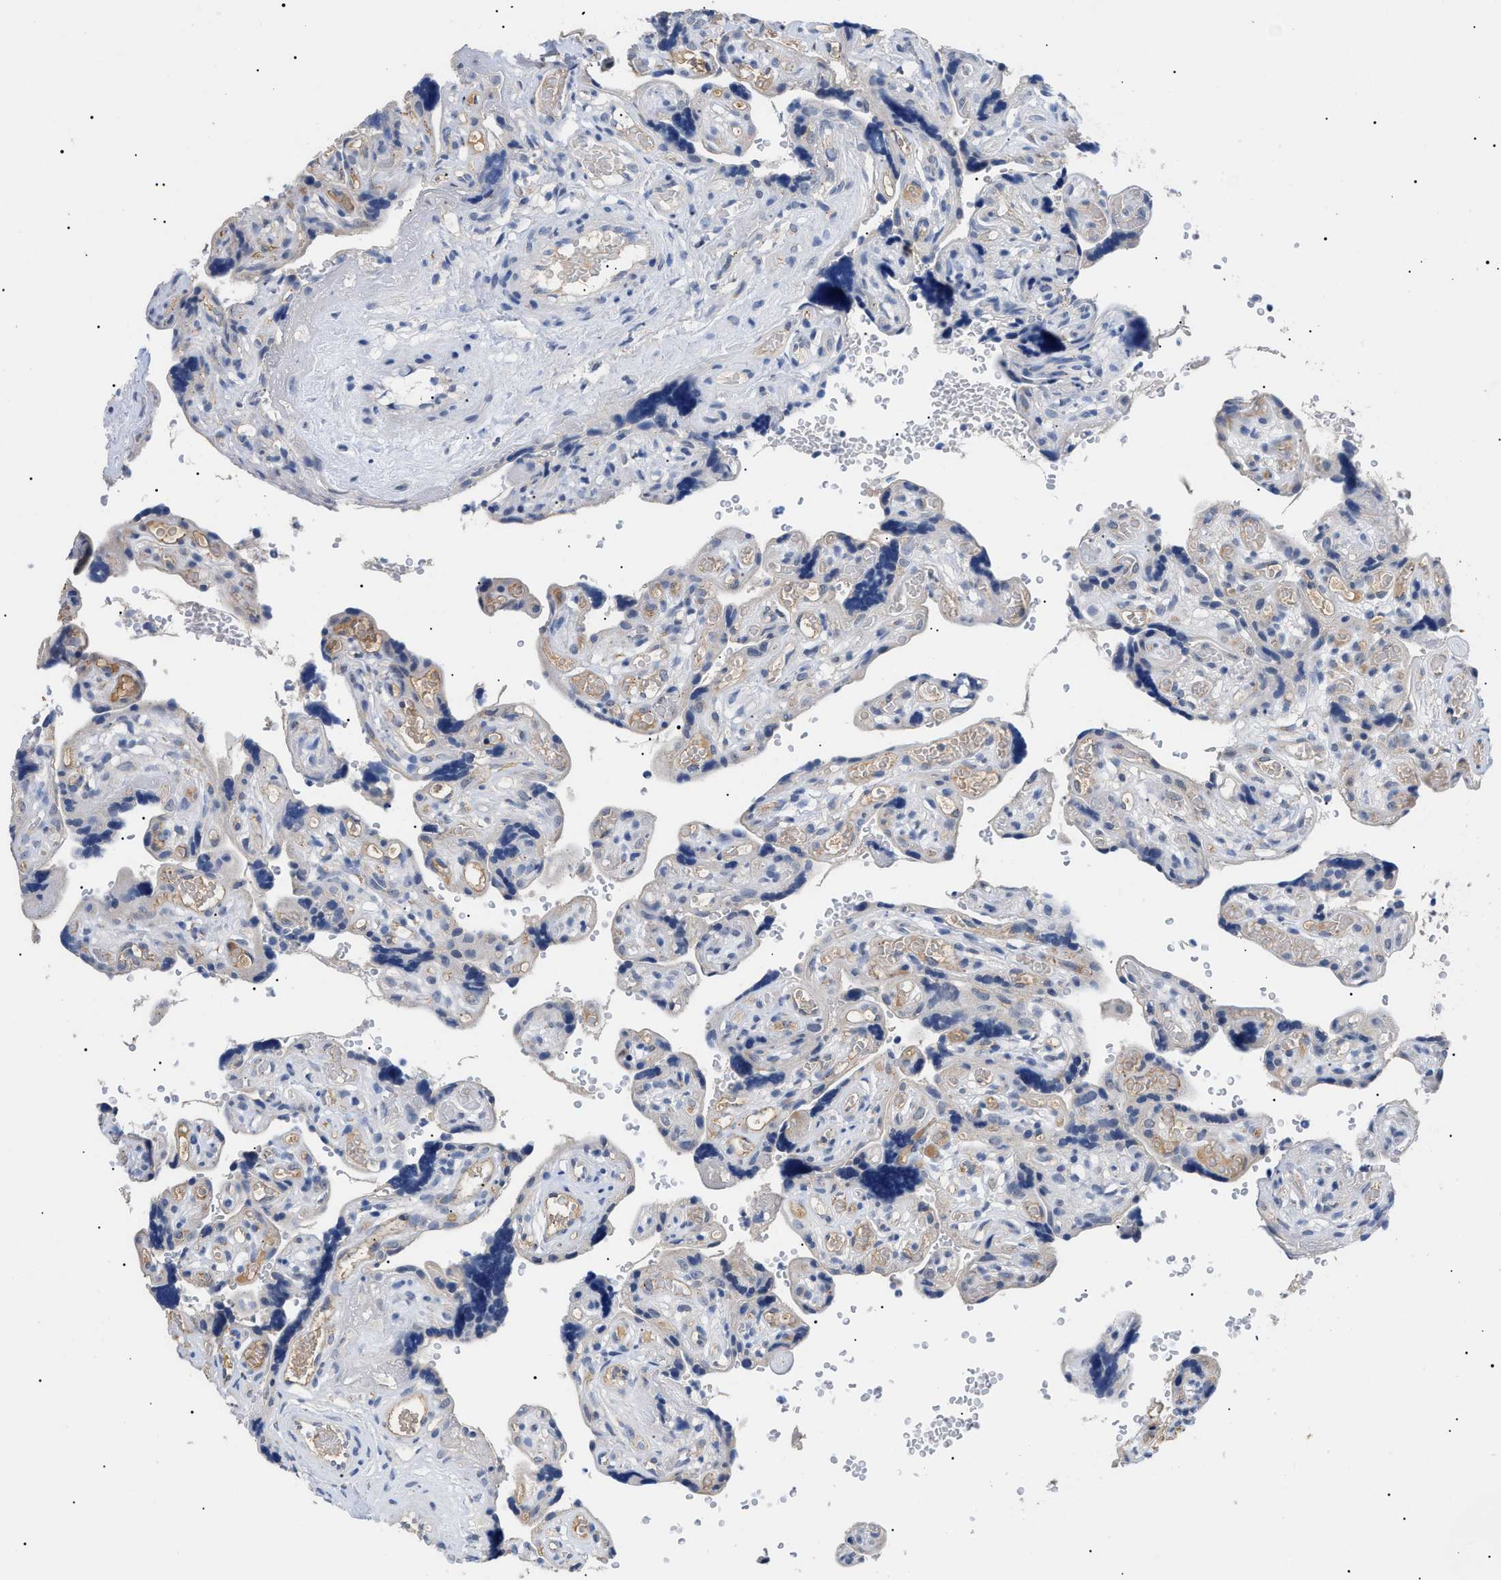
{"staining": {"intensity": "negative", "quantity": "none", "location": "none"}, "tissue": "placenta", "cell_type": "Decidual cells", "image_type": "normal", "snomed": [{"axis": "morphology", "description": "Normal tissue, NOS"}, {"axis": "topography", "description": "Placenta"}], "caption": "The micrograph exhibits no staining of decidual cells in benign placenta. (DAB IHC, high magnification).", "gene": "PRRT2", "patient": {"sex": "female", "age": 30}}